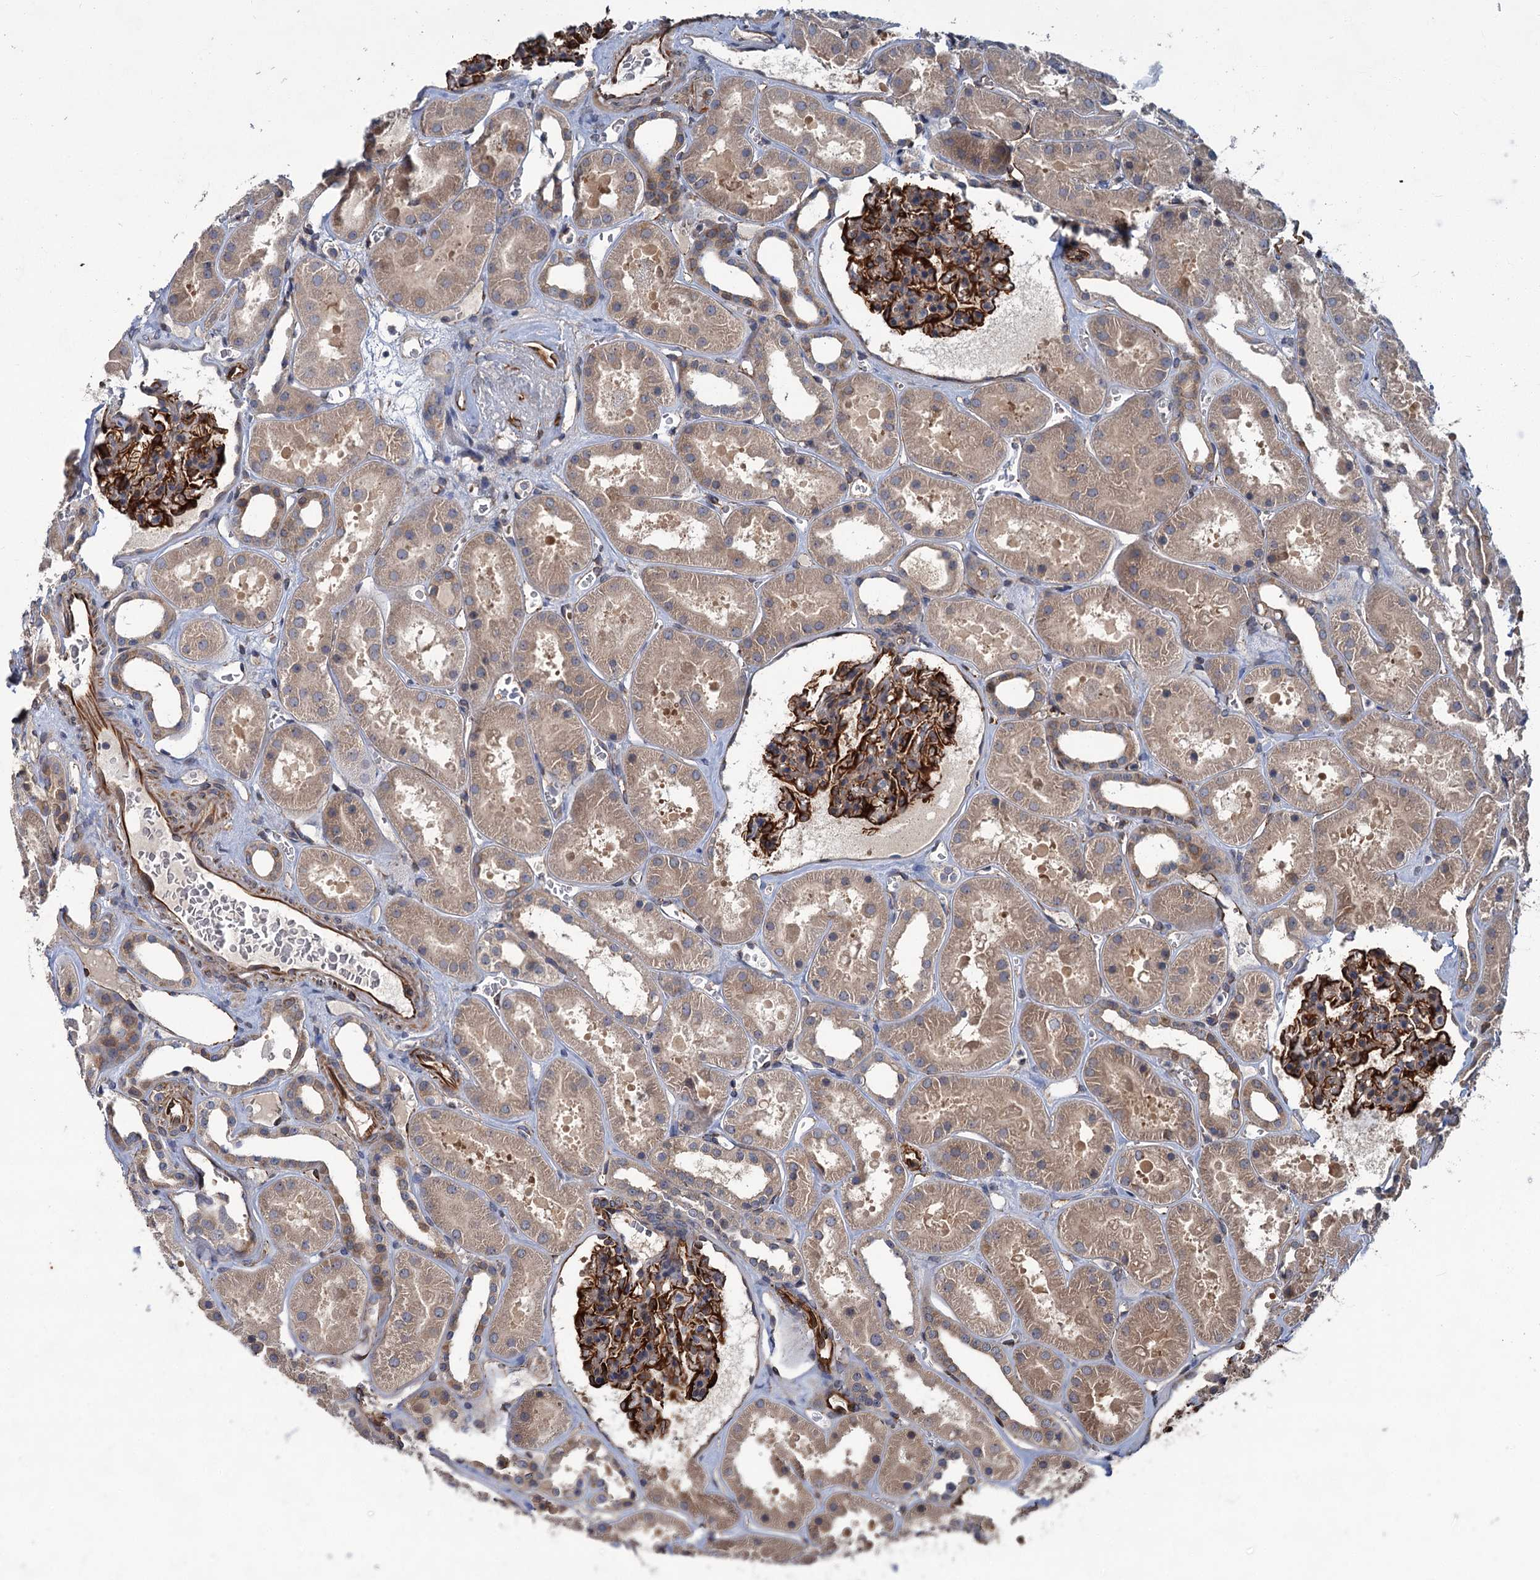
{"staining": {"intensity": "strong", "quantity": "25%-75%", "location": "cytoplasmic/membranous"}, "tissue": "kidney", "cell_type": "Cells in glomeruli", "image_type": "normal", "snomed": [{"axis": "morphology", "description": "Normal tissue, NOS"}, {"axis": "topography", "description": "Kidney"}], "caption": "Strong cytoplasmic/membranous staining is appreciated in about 25%-75% of cells in glomeruli in benign kidney.", "gene": "PKN2", "patient": {"sex": "female", "age": 41}}